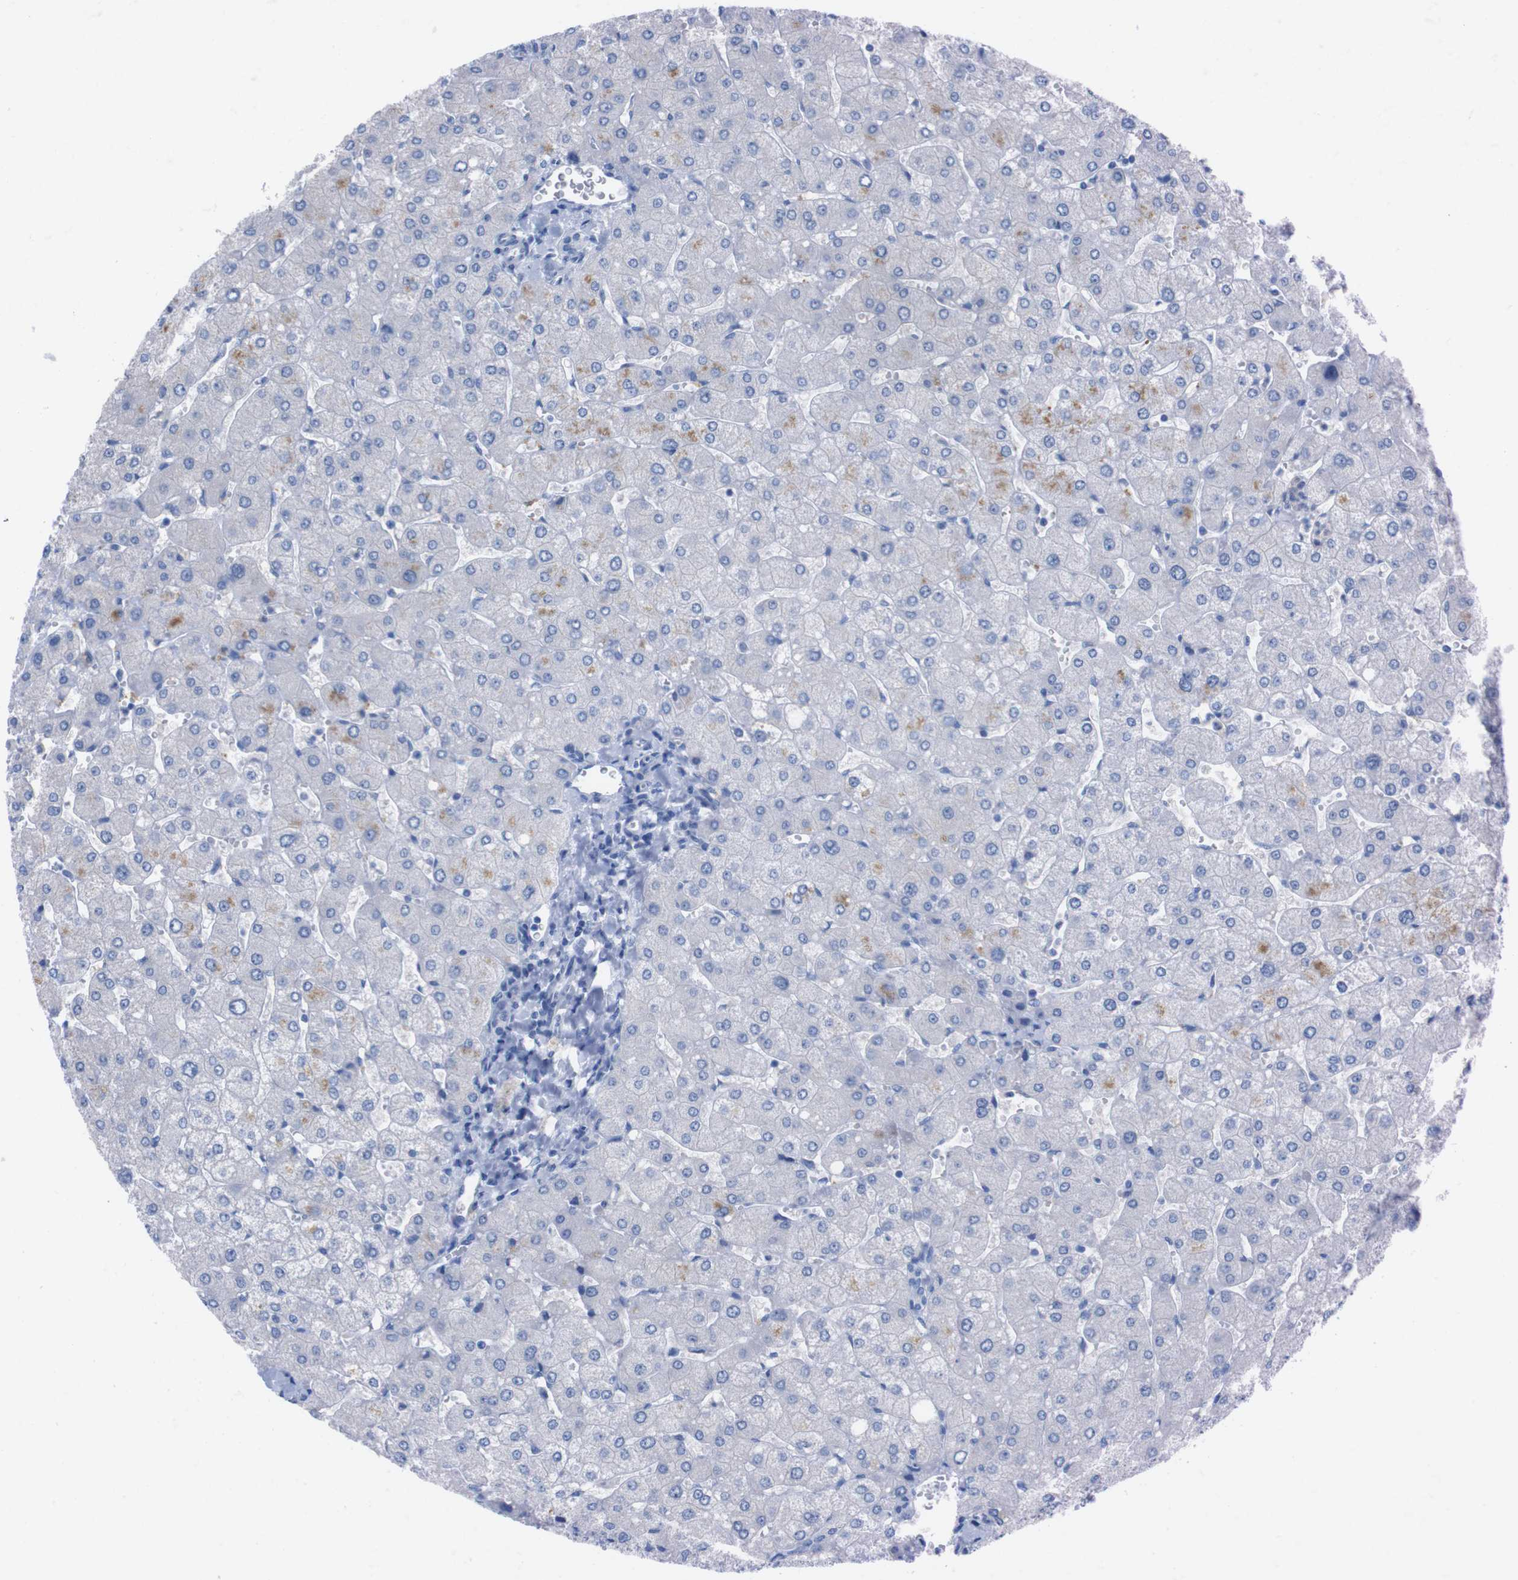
{"staining": {"intensity": "negative", "quantity": "none", "location": "none"}, "tissue": "liver", "cell_type": "Cholangiocytes", "image_type": "normal", "snomed": [{"axis": "morphology", "description": "Normal tissue, NOS"}, {"axis": "topography", "description": "Liver"}], "caption": "A photomicrograph of human liver is negative for staining in cholangiocytes. The staining is performed using DAB (3,3'-diaminobenzidine) brown chromogen with nuclei counter-stained in using hematoxylin.", "gene": "TMEM243", "patient": {"sex": "male", "age": 55}}